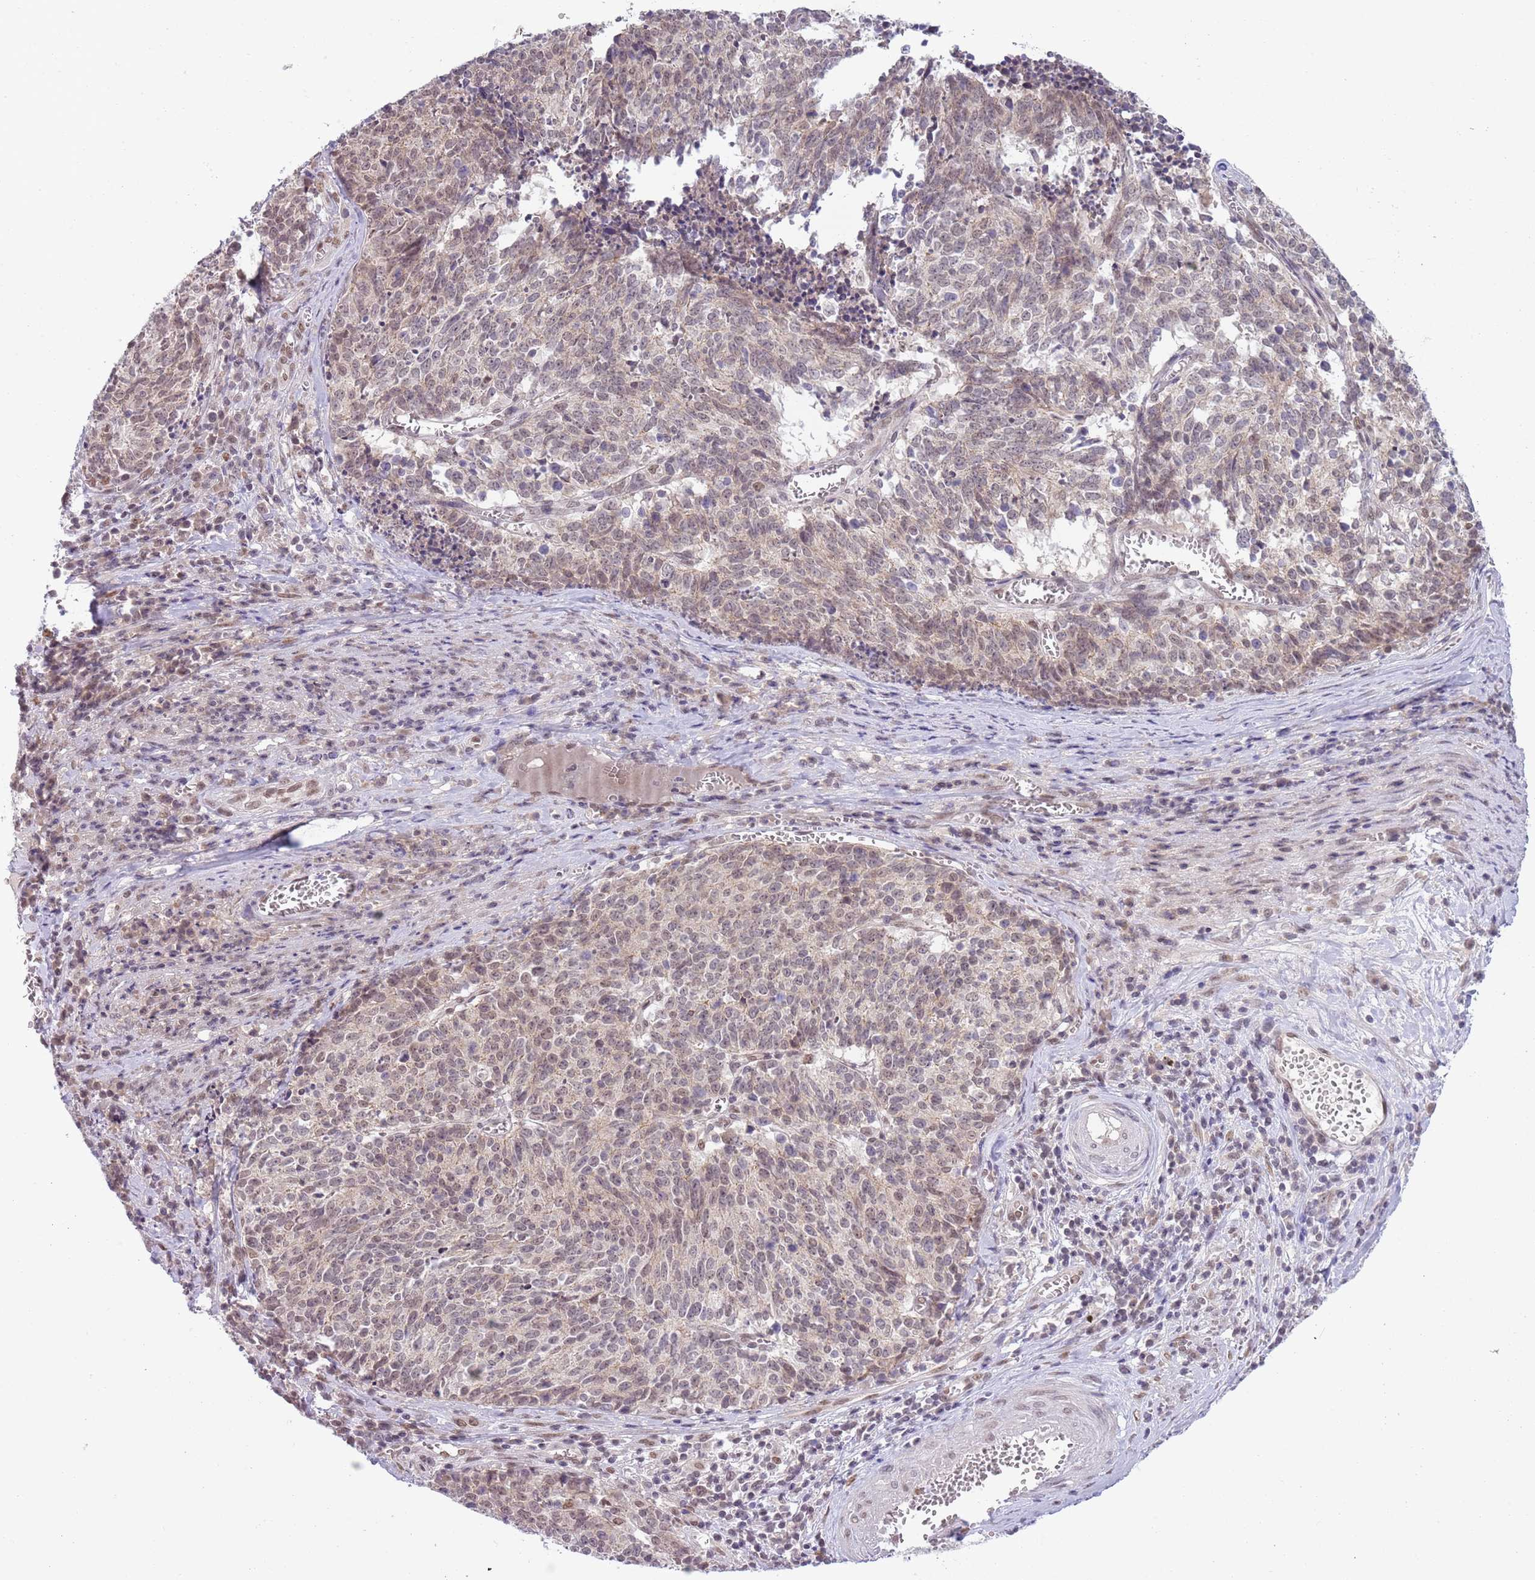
{"staining": {"intensity": "weak", "quantity": "25%-75%", "location": "cytoplasmic/membranous,nuclear"}, "tissue": "cervical cancer", "cell_type": "Tumor cells", "image_type": "cancer", "snomed": [{"axis": "morphology", "description": "Squamous cell carcinoma, NOS"}, {"axis": "topography", "description": "Cervix"}], "caption": "Weak cytoplasmic/membranous and nuclear positivity for a protein is identified in about 25%-75% of tumor cells of cervical squamous cell carcinoma using IHC.", "gene": "TM2D1", "patient": {"sex": "female", "age": 29}}